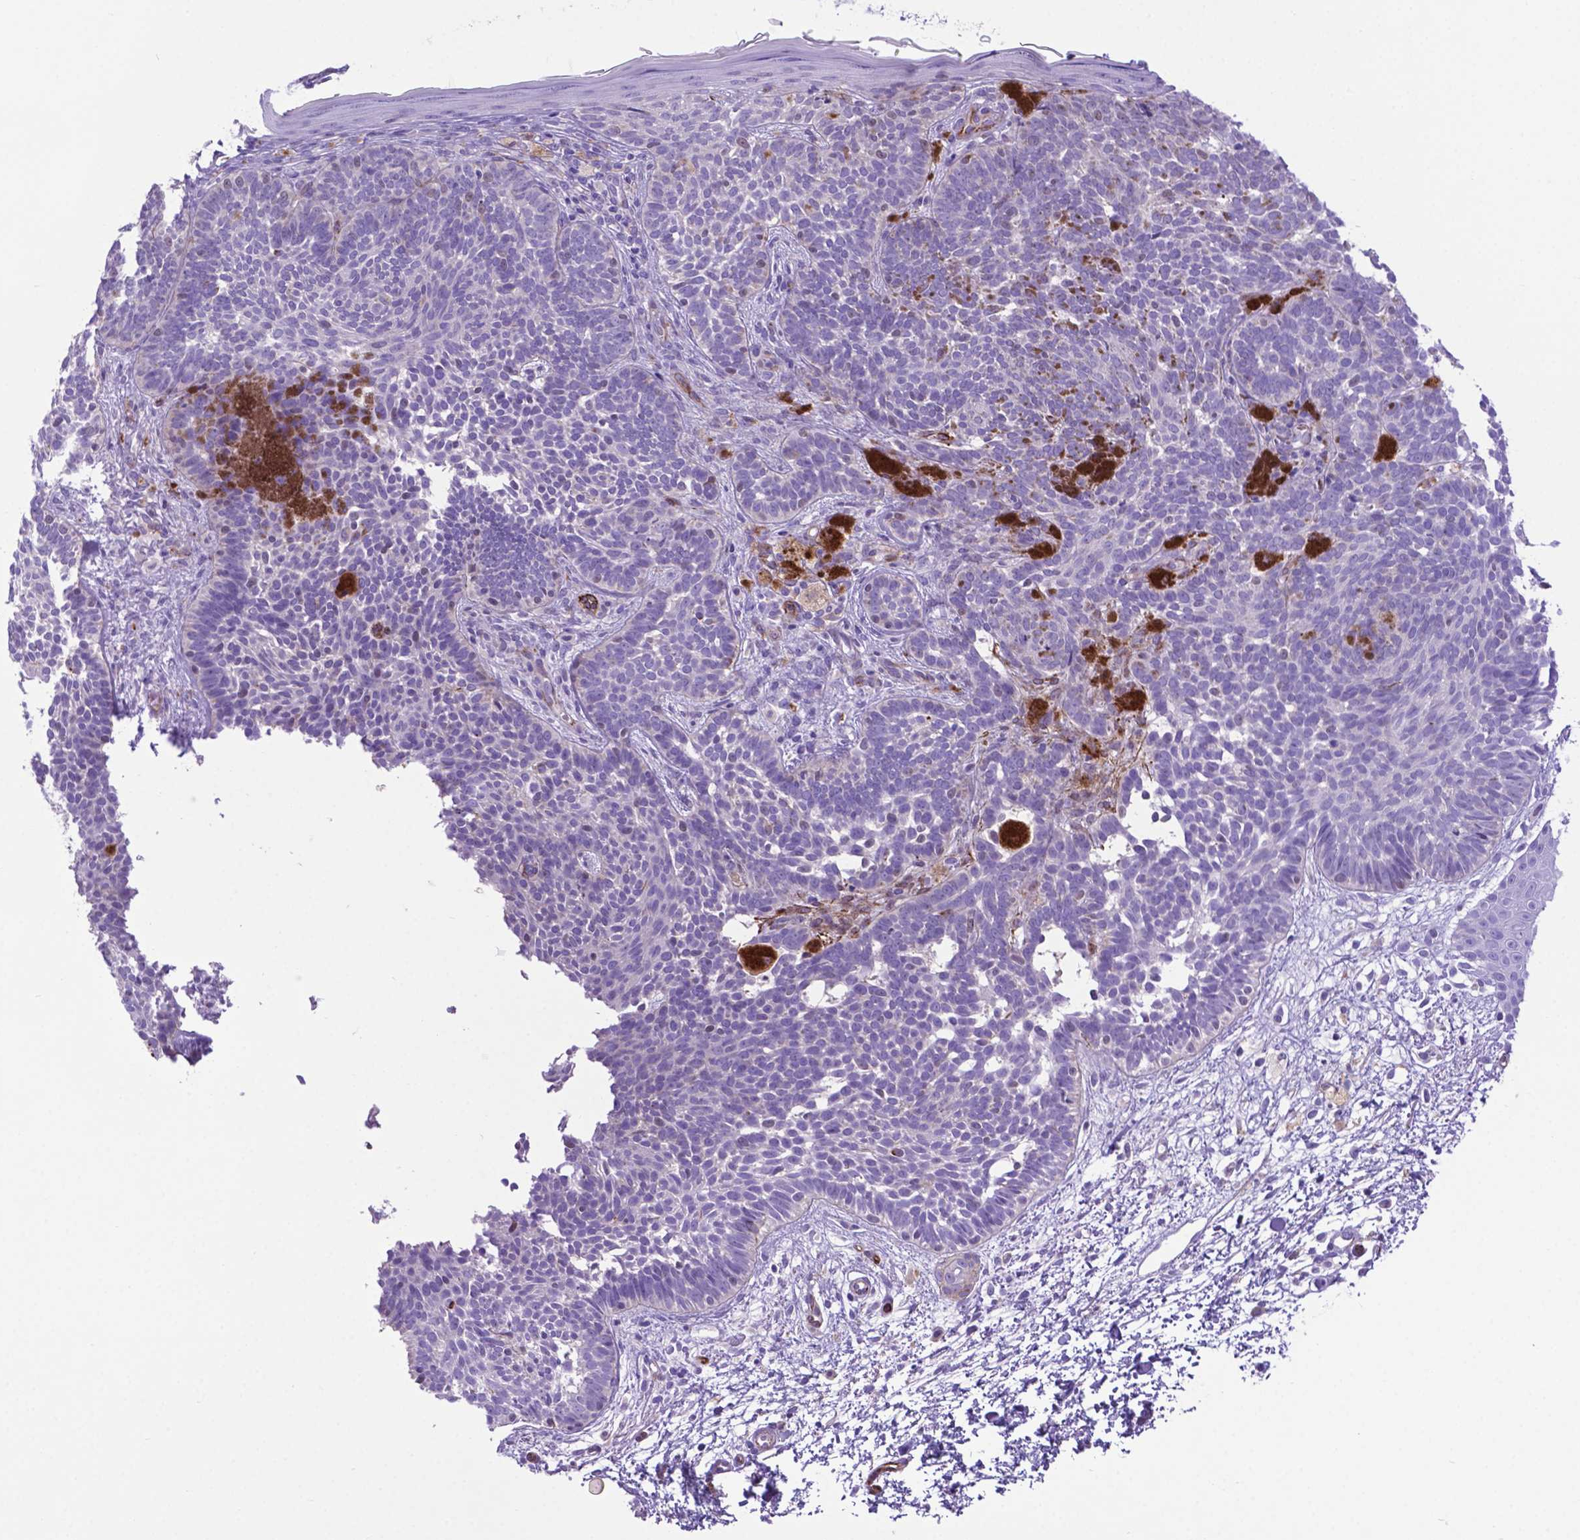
{"staining": {"intensity": "negative", "quantity": "none", "location": "none"}, "tissue": "skin cancer", "cell_type": "Tumor cells", "image_type": "cancer", "snomed": [{"axis": "morphology", "description": "Basal cell carcinoma"}, {"axis": "topography", "description": "Skin"}], "caption": "Photomicrograph shows no significant protein staining in tumor cells of skin basal cell carcinoma. (DAB (3,3'-diaminobenzidine) immunohistochemistry (IHC) with hematoxylin counter stain).", "gene": "LZTR1", "patient": {"sex": "female", "age": 85}}